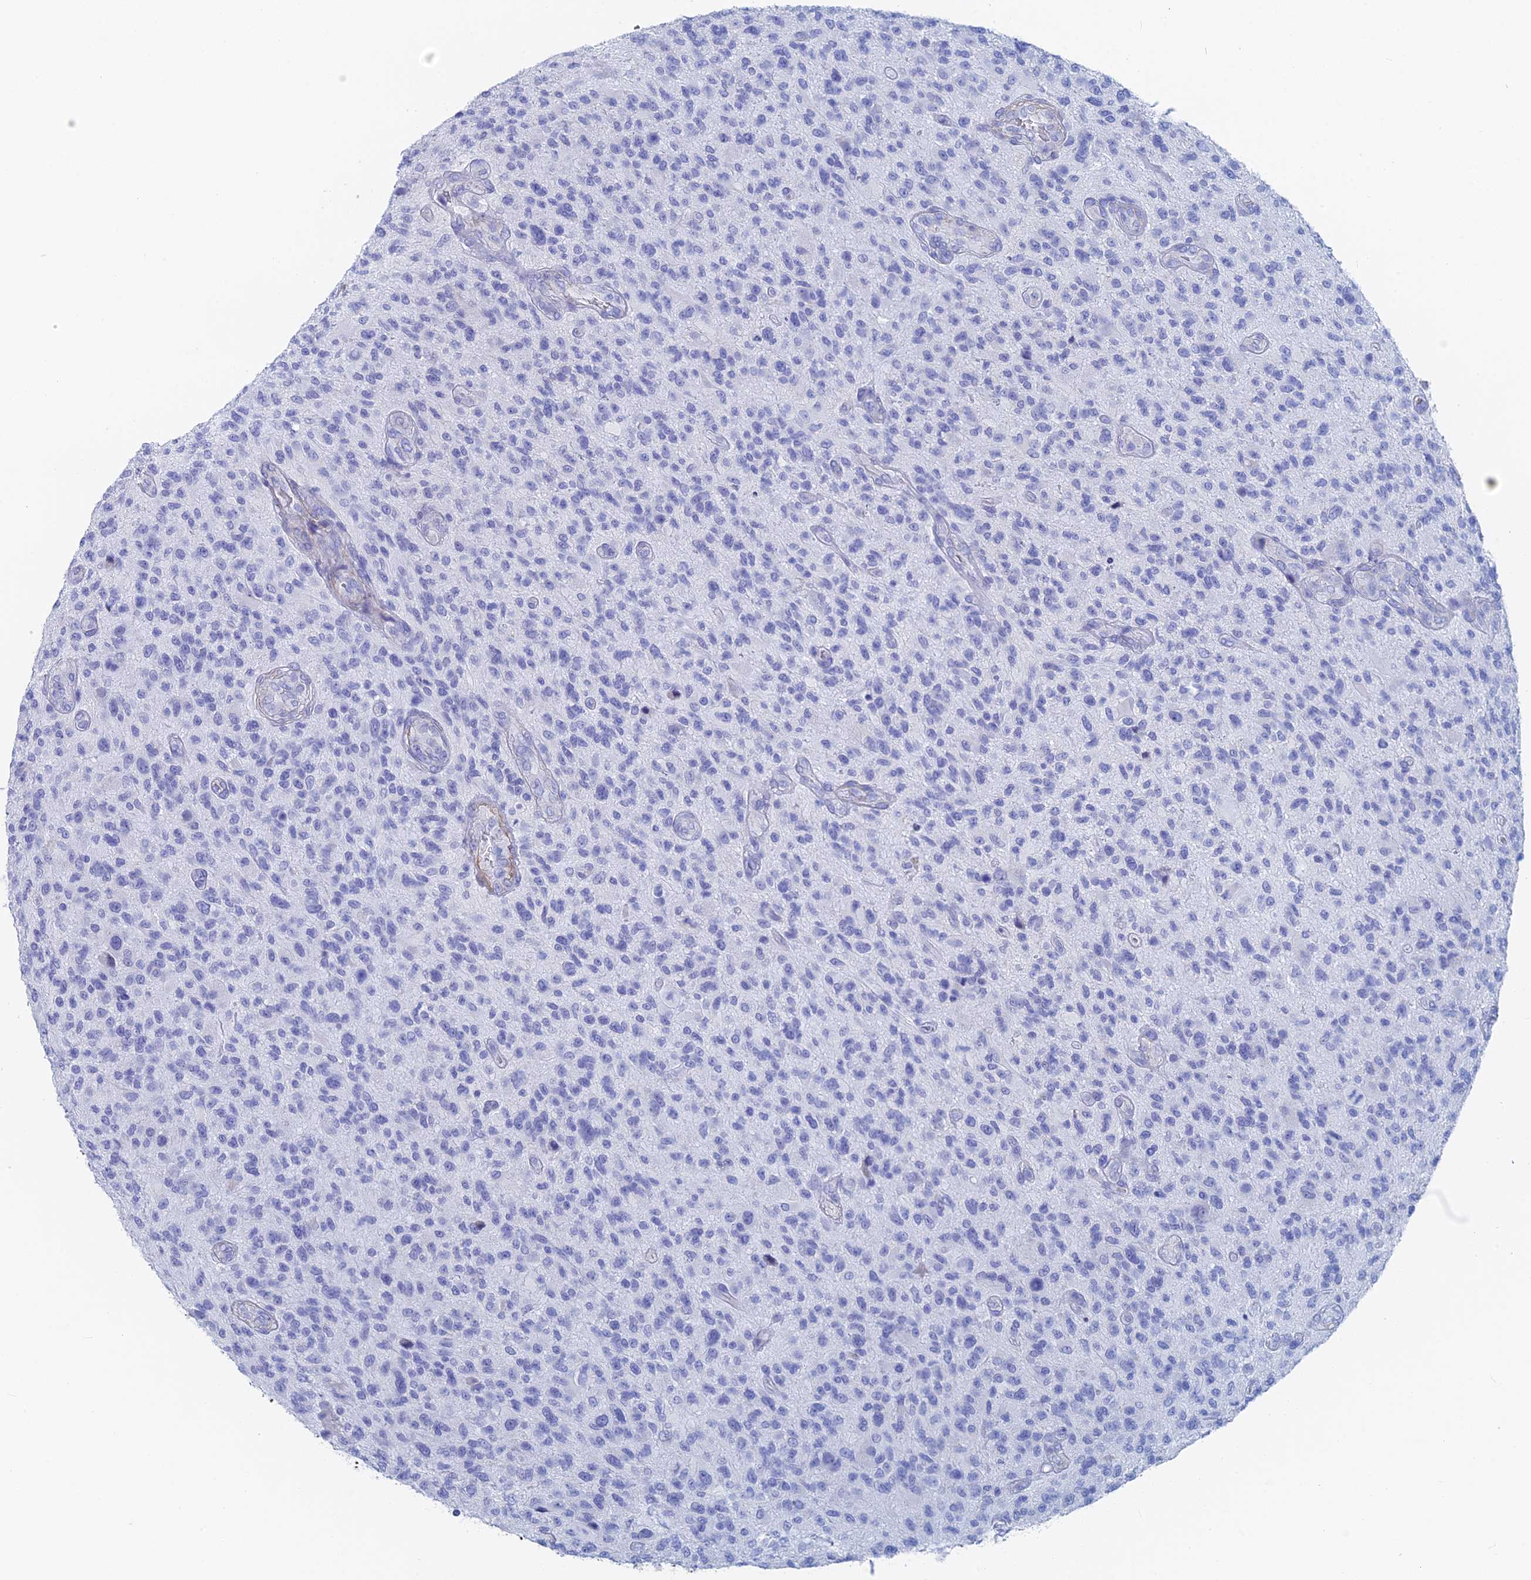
{"staining": {"intensity": "negative", "quantity": "none", "location": "none"}, "tissue": "glioma", "cell_type": "Tumor cells", "image_type": "cancer", "snomed": [{"axis": "morphology", "description": "Glioma, malignant, High grade"}, {"axis": "topography", "description": "Brain"}], "caption": "Micrograph shows no protein expression in tumor cells of malignant glioma (high-grade) tissue. (Brightfield microscopy of DAB immunohistochemistry at high magnification).", "gene": "KCNK18", "patient": {"sex": "male", "age": 47}}